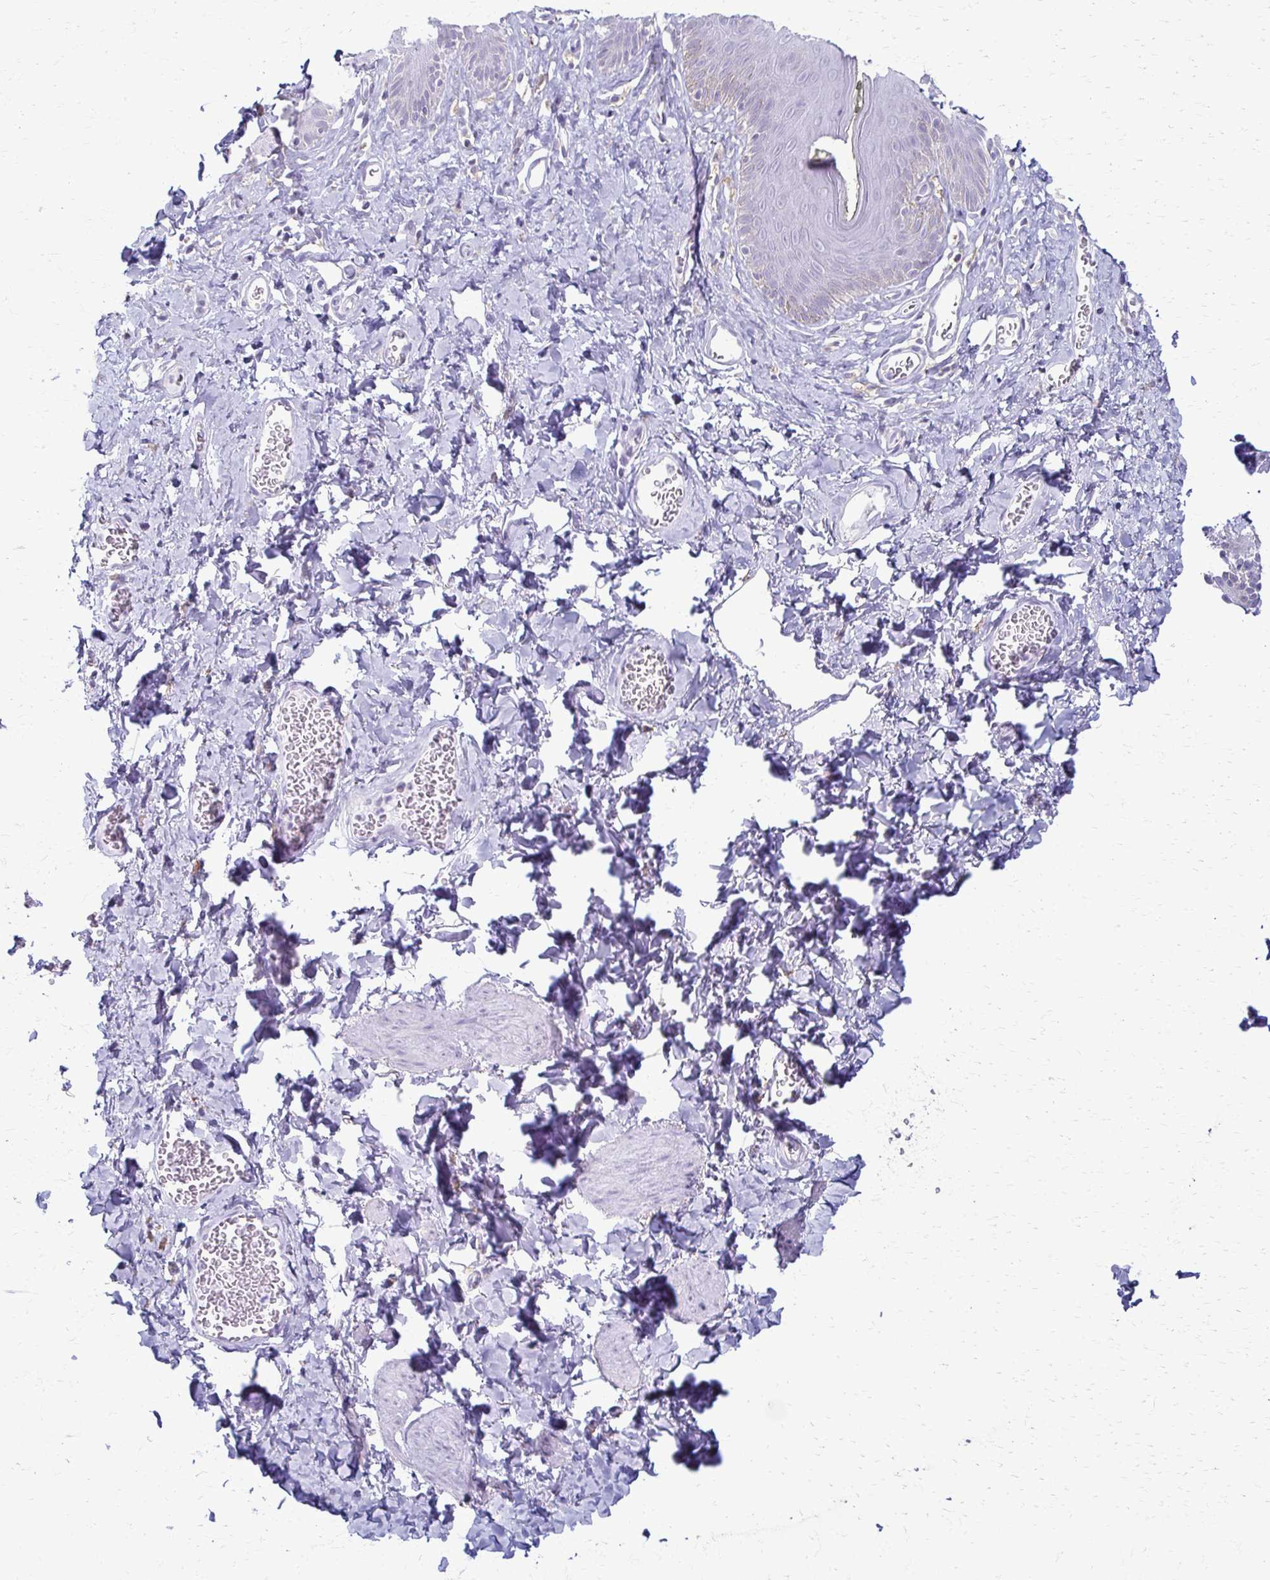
{"staining": {"intensity": "negative", "quantity": "none", "location": "none"}, "tissue": "skin", "cell_type": "Epidermal cells", "image_type": "normal", "snomed": [{"axis": "morphology", "description": "Normal tissue, NOS"}, {"axis": "topography", "description": "Vulva"}, {"axis": "topography", "description": "Peripheral nerve tissue"}], "caption": "This is an immunohistochemistry (IHC) photomicrograph of unremarkable skin. There is no staining in epidermal cells.", "gene": "FCGR2A", "patient": {"sex": "female", "age": 66}}